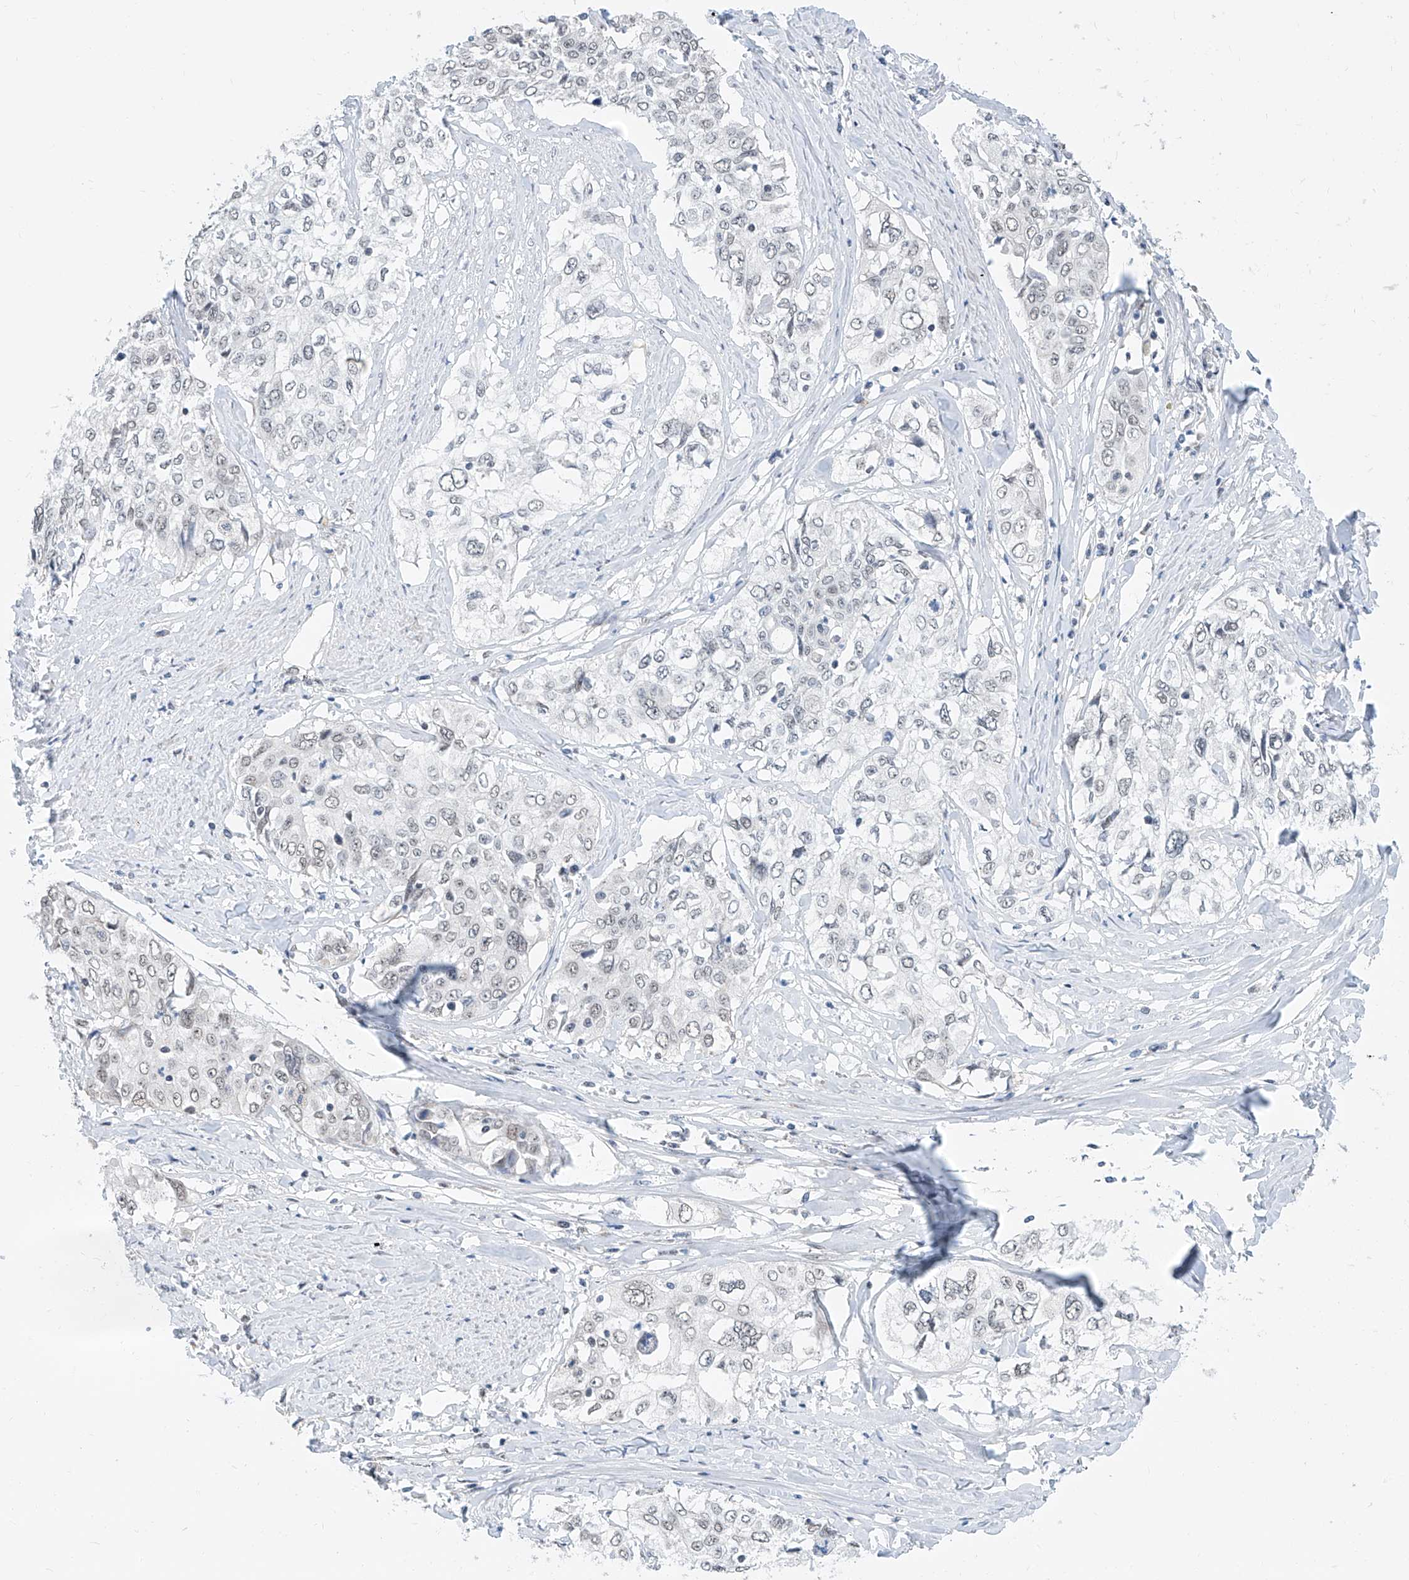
{"staining": {"intensity": "weak", "quantity": "<25%", "location": "nuclear"}, "tissue": "cervical cancer", "cell_type": "Tumor cells", "image_type": "cancer", "snomed": [{"axis": "morphology", "description": "Squamous cell carcinoma, NOS"}, {"axis": "topography", "description": "Cervix"}], "caption": "An immunohistochemistry micrograph of squamous cell carcinoma (cervical) is shown. There is no staining in tumor cells of squamous cell carcinoma (cervical).", "gene": "SDE2", "patient": {"sex": "female", "age": 31}}